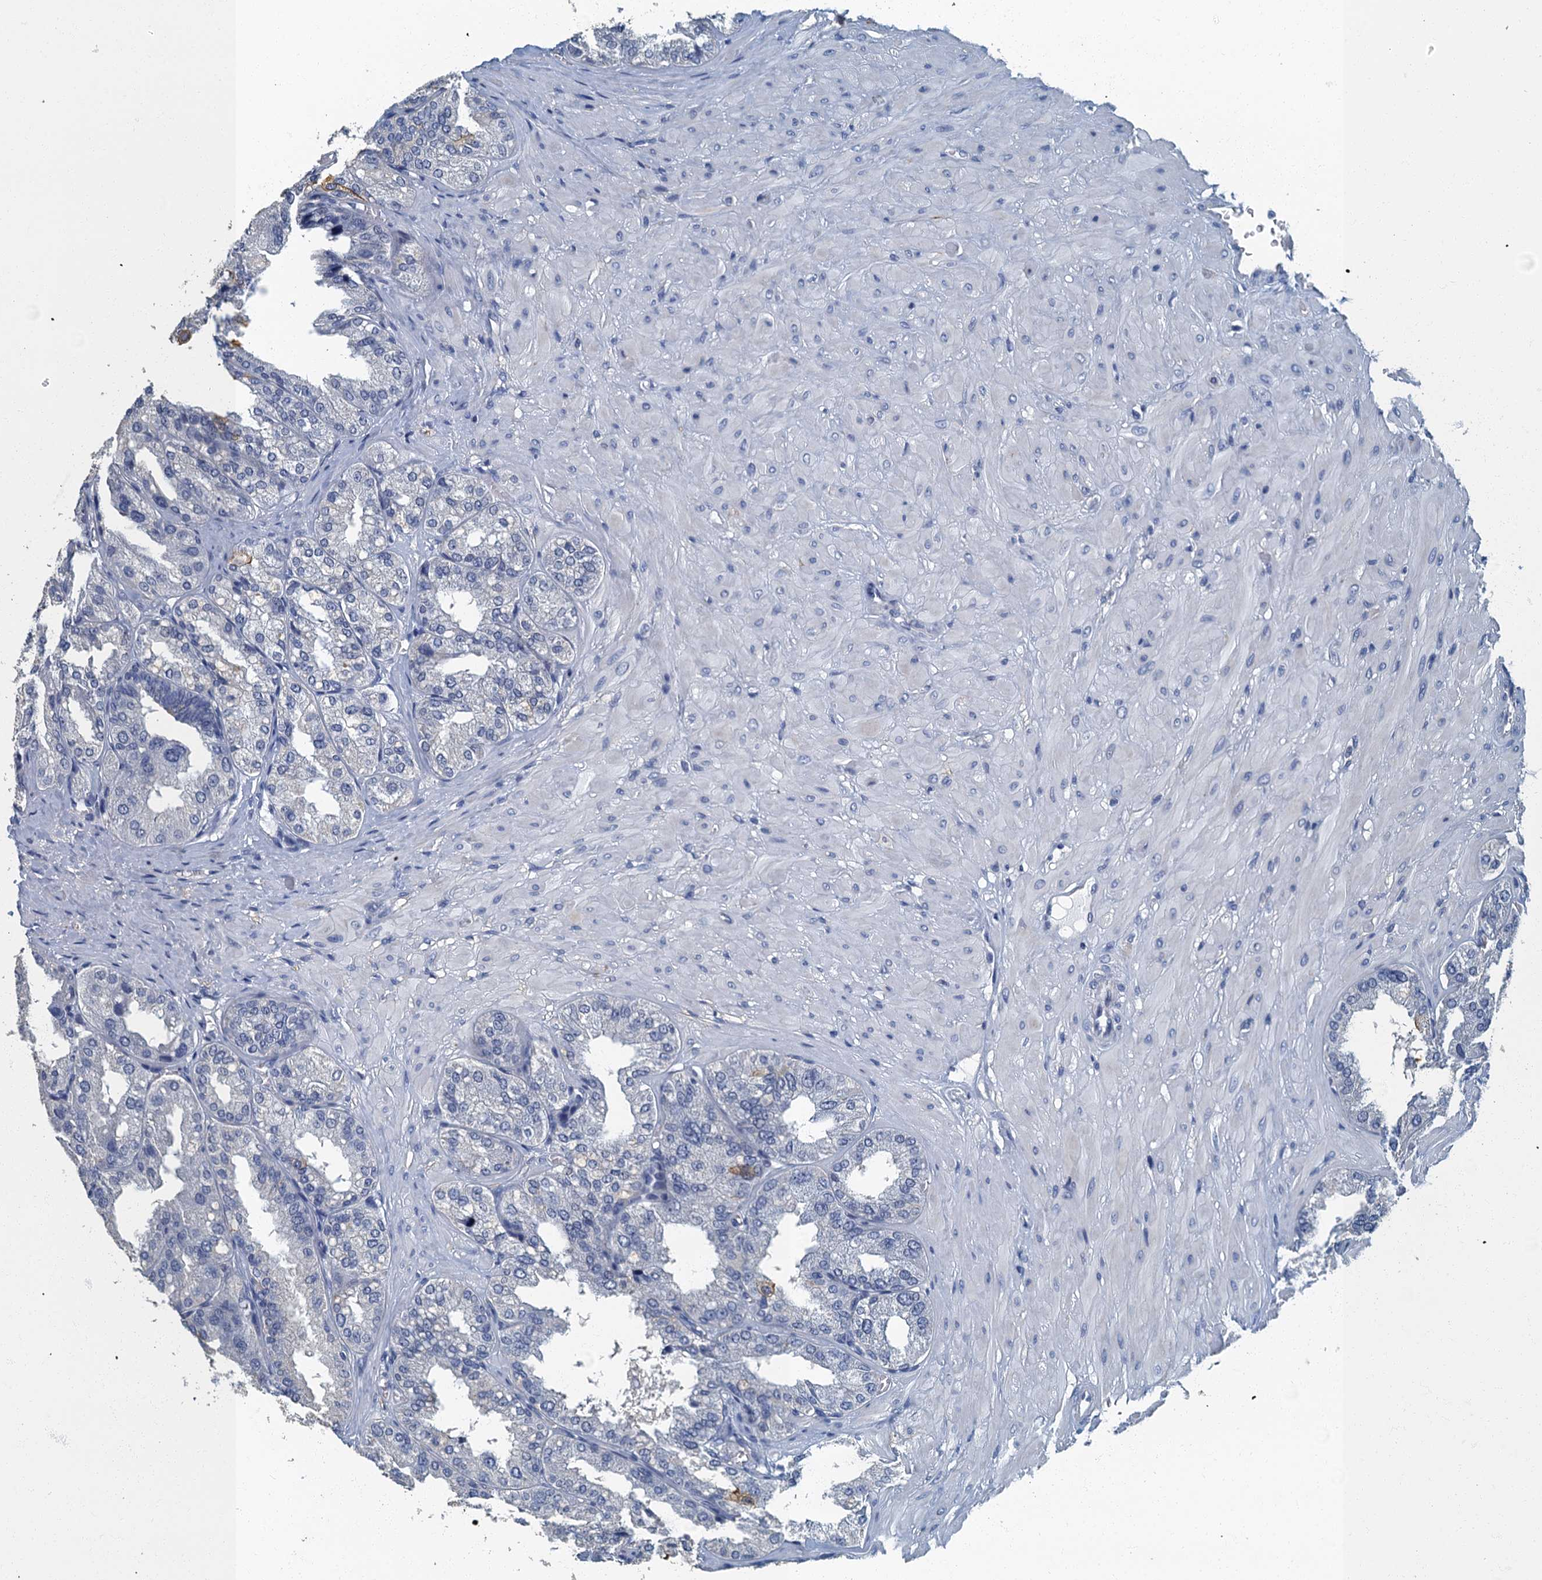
{"staining": {"intensity": "negative", "quantity": "none", "location": "none"}, "tissue": "seminal vesicle", "cell_type": "Glandular cells", "image_type": "normal", "snomed": [{"axis": "morphology", "description": "Normal tissue, NOS"}, {"axis": "topography", "description": "Prostate"}, {"axis": "topography", "description": "Seminal veicle"}], "caption": "This histopathology image is of benign seminal vesicle stained with IHC to label a protein in brown with the nuclei are counter-stained blue. There is no staining in glandular cells.", "gene": "GADL1", "patient": {"sex": "male", "age": 51}}